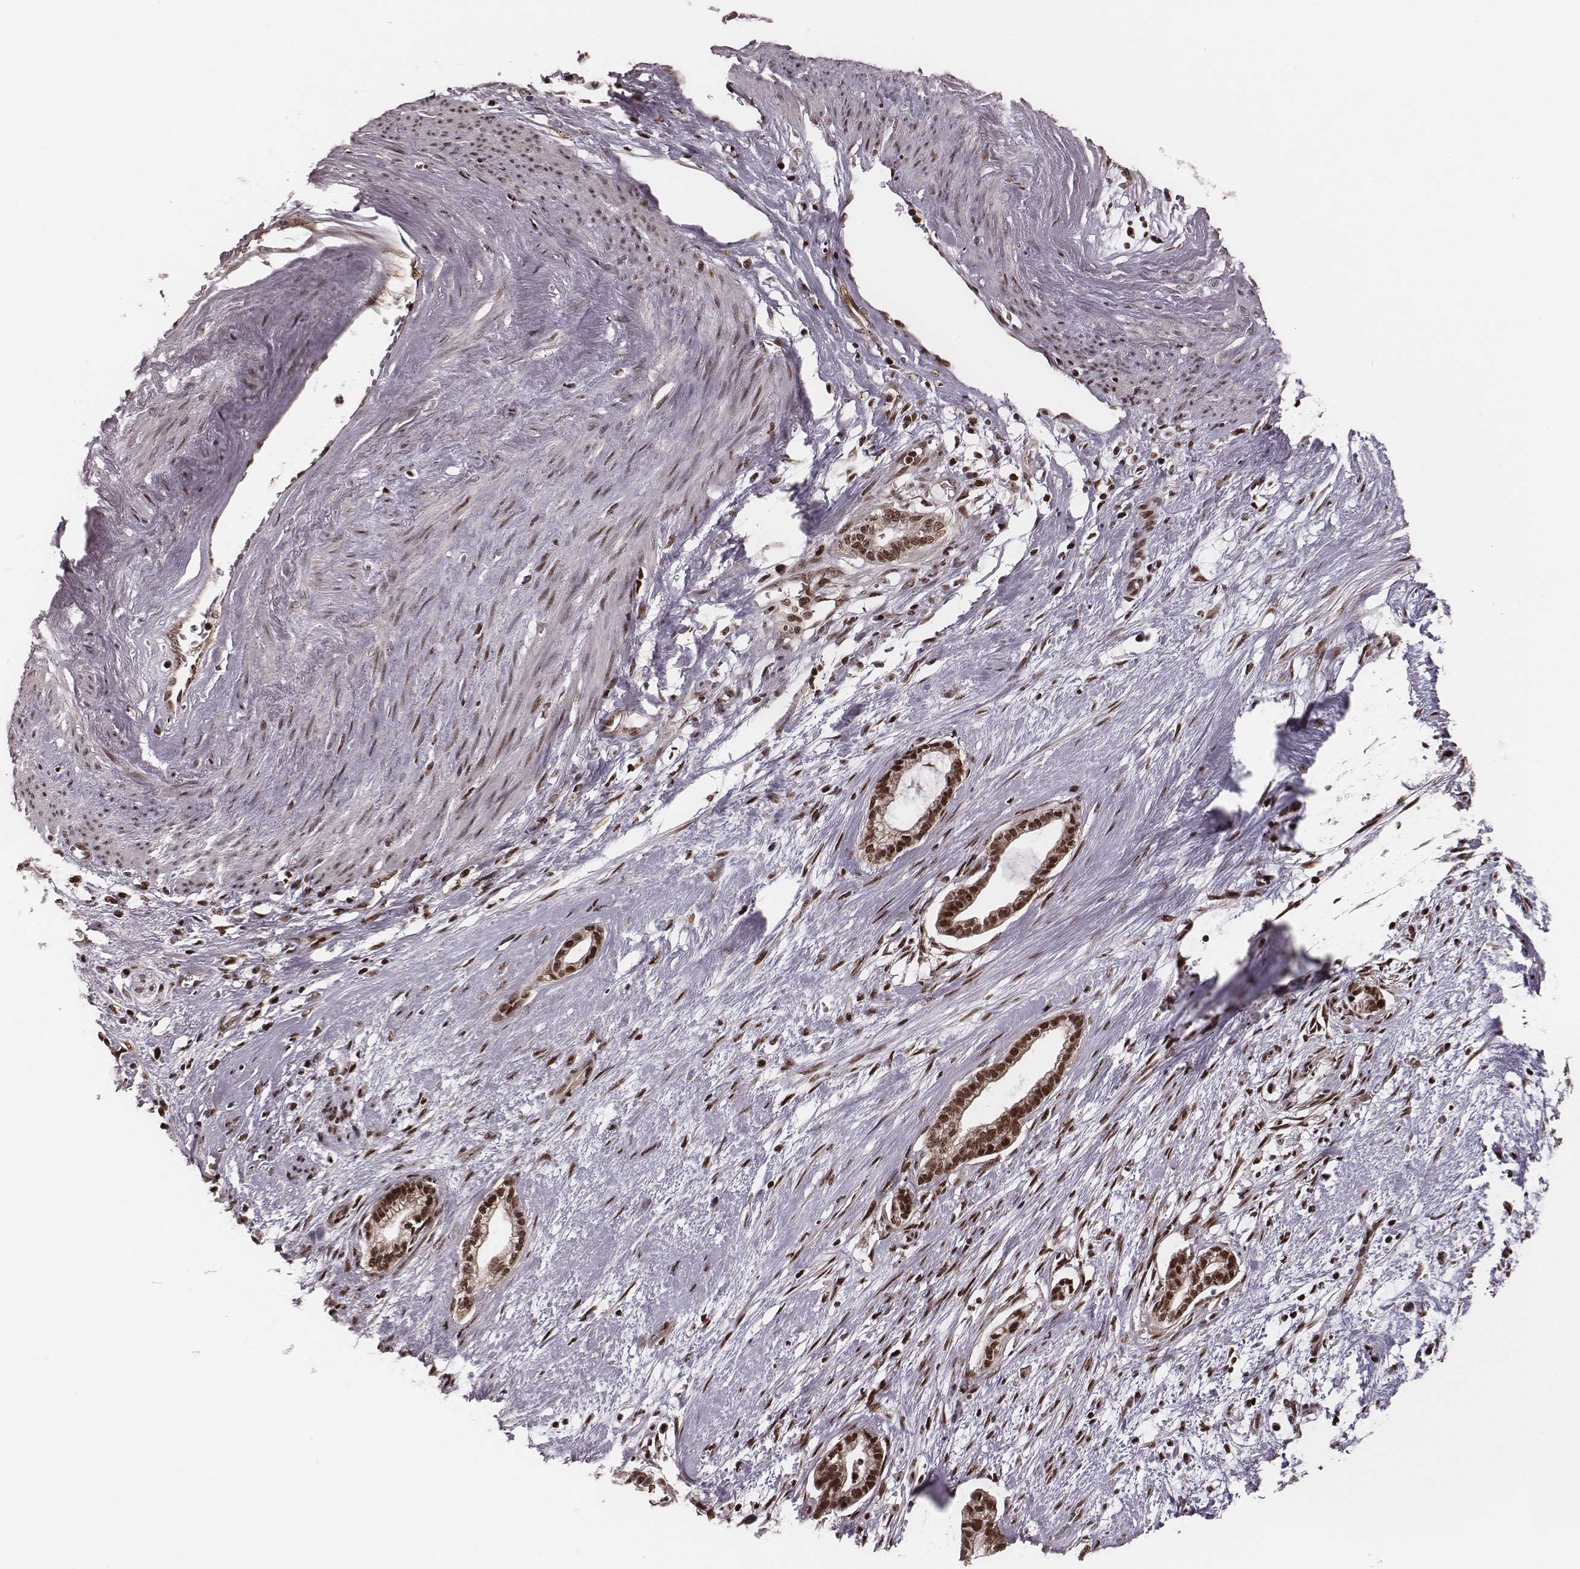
{"staining": {"intensity": "moderate", "quantity": ">75%", "location": "nuclear"}, "tissue": "cervical cancer", "cell_type": "Tumor cells", "image_type": "cancer", "snomed": [{"axis": "morphology", "description": "Adenocarcinoma, NOS"}, {"axis": "topography", "description": "Cervix"}], "caption": "Human cervical cancer (adenocarcinoma) stained with a brown dye shows moderate nuclear positive staining in about >75% of tumor cells.", "gene": "VRK3", "patient": {"sex": "female", "age": 62}}